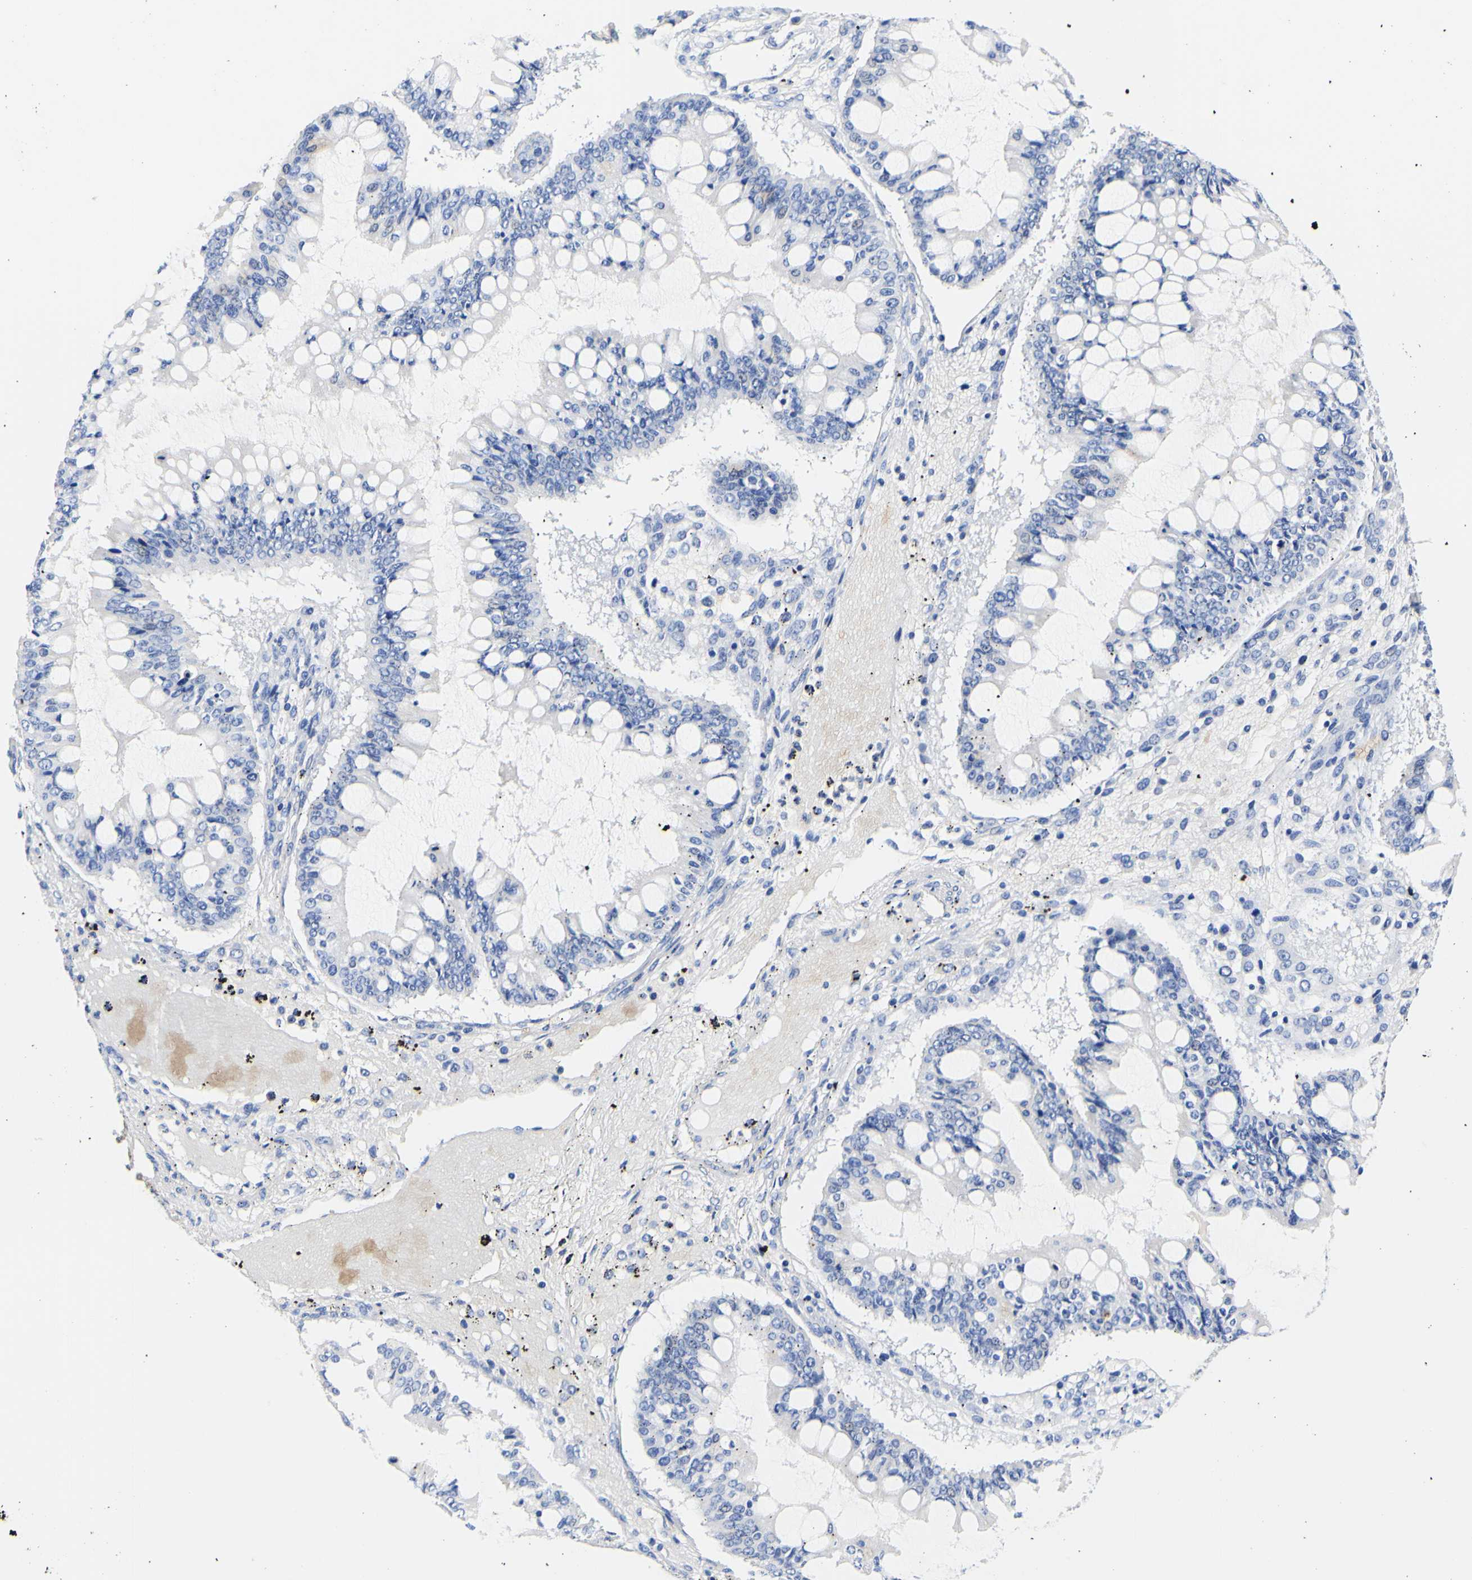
{"staining": {"intensity": "negative", "quantity": "none", "location": "none"}, "tissue": "ovarian cancer", "cell_type": "Tumor cells", "image_type": "cancer", "snomed": [{"axis": "morphology", "description": "Cystadenocarcinoma, mucinous, NOS"}, {"axis": "topography", "description": "Ovary"}], "caption": "Histopathology image shows no protein staining in tumor cells of ovarian cancer (mucinous cystadenocarcinoma) tissue.", "gene": "CAMK4", "patient": {"sex": "female", "age": 73}}